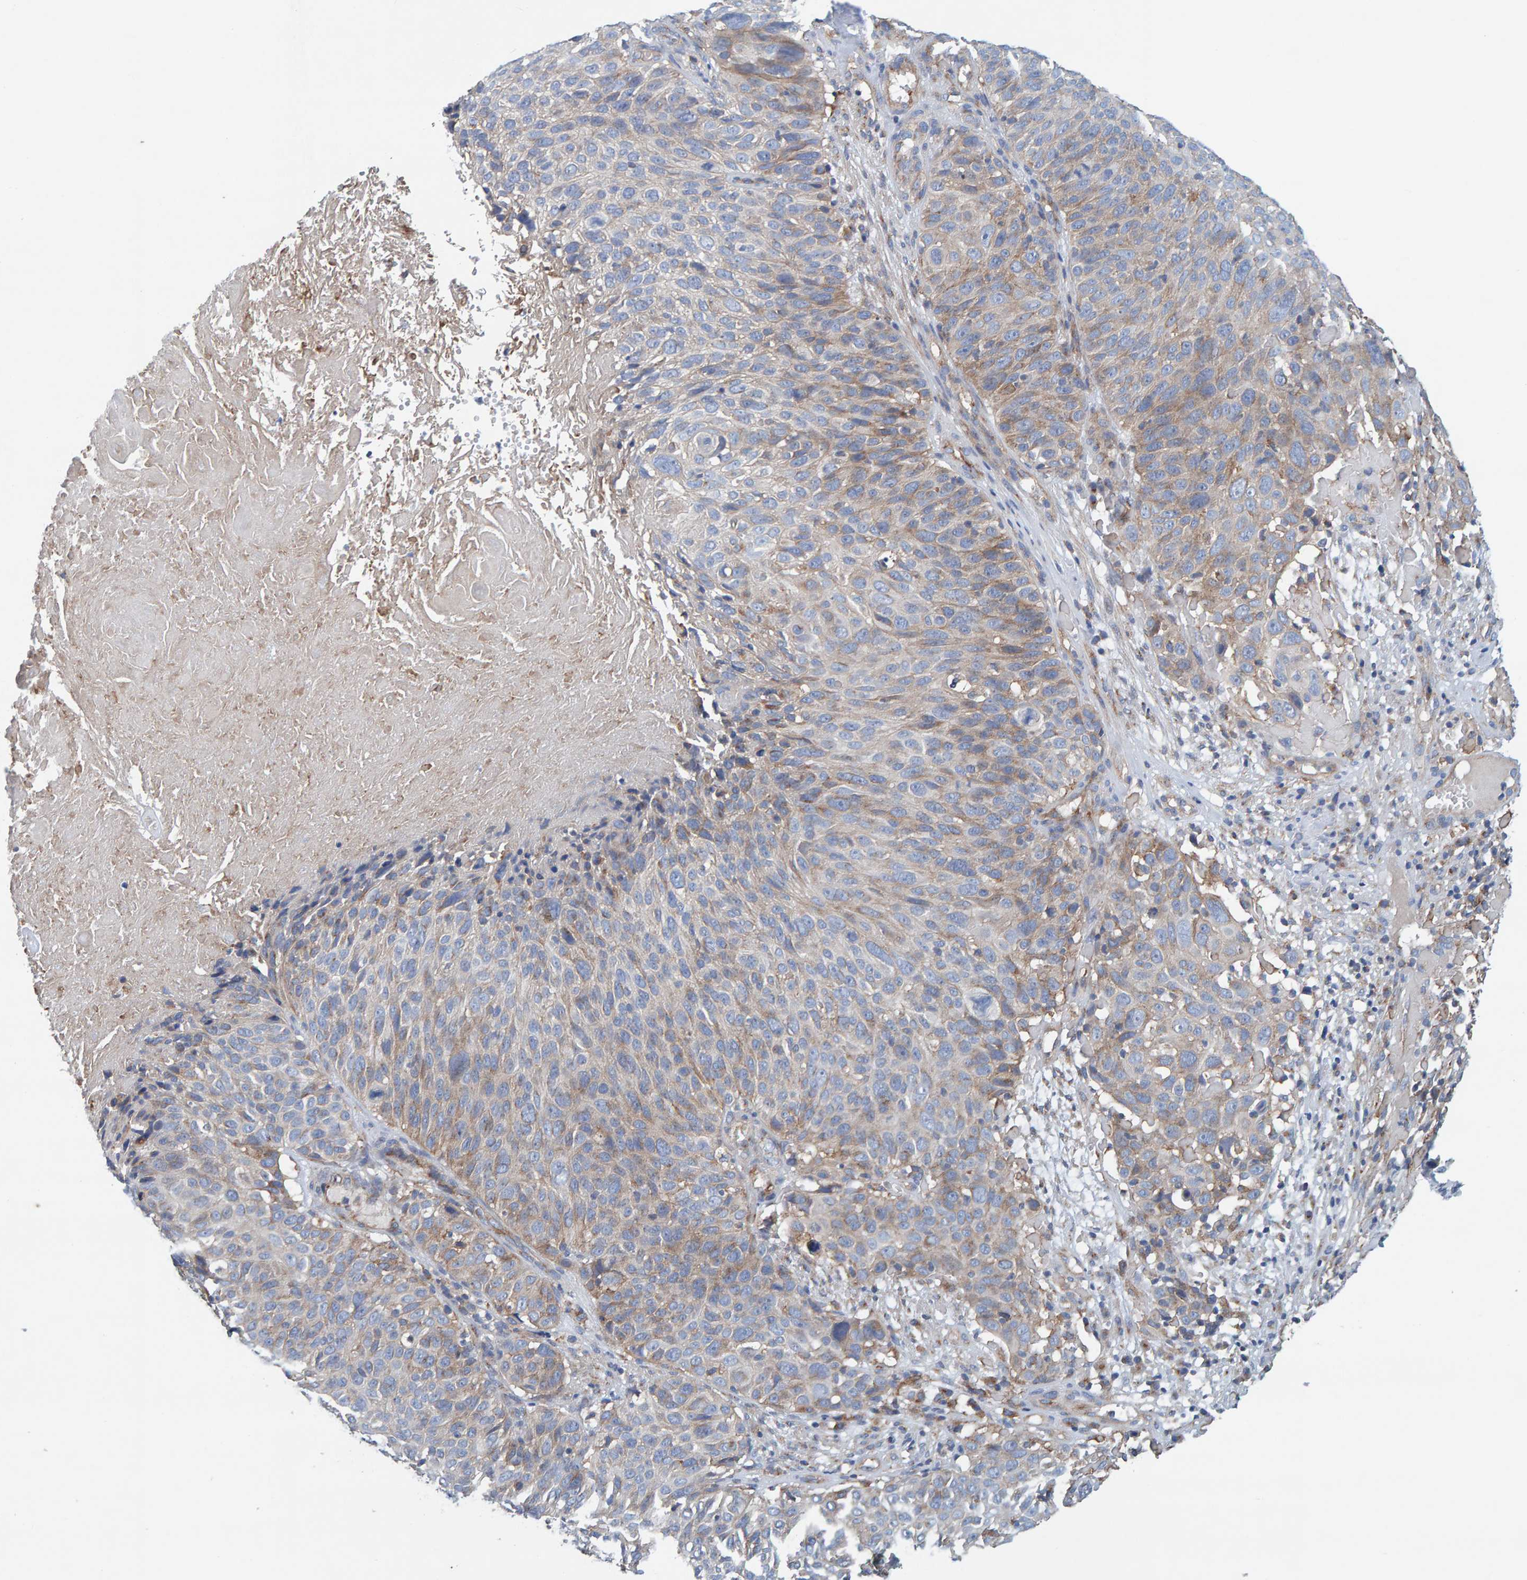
{"staining": {"intensity": "weak", "quantity": "25%-75%", "location": "cytoplasmic/membranous"}, "tissue": "cervical cancer", "cell_type": "Tumor cells", "image_type": "cancer", "snomed": [{"axis": "morphology", "description": "Squamous cell carcinoma, NOS"}, {"axis": "topography", "description": "Cervix"}], "caption": "There is low levels of weak cytoplasmic/membranous expression in tumor cells of cervical cancer, as demonstrated by immunohistochemical staining (brown color).", "gene": "MKLN1", "patient": {"sex": "female", "age": 74}}